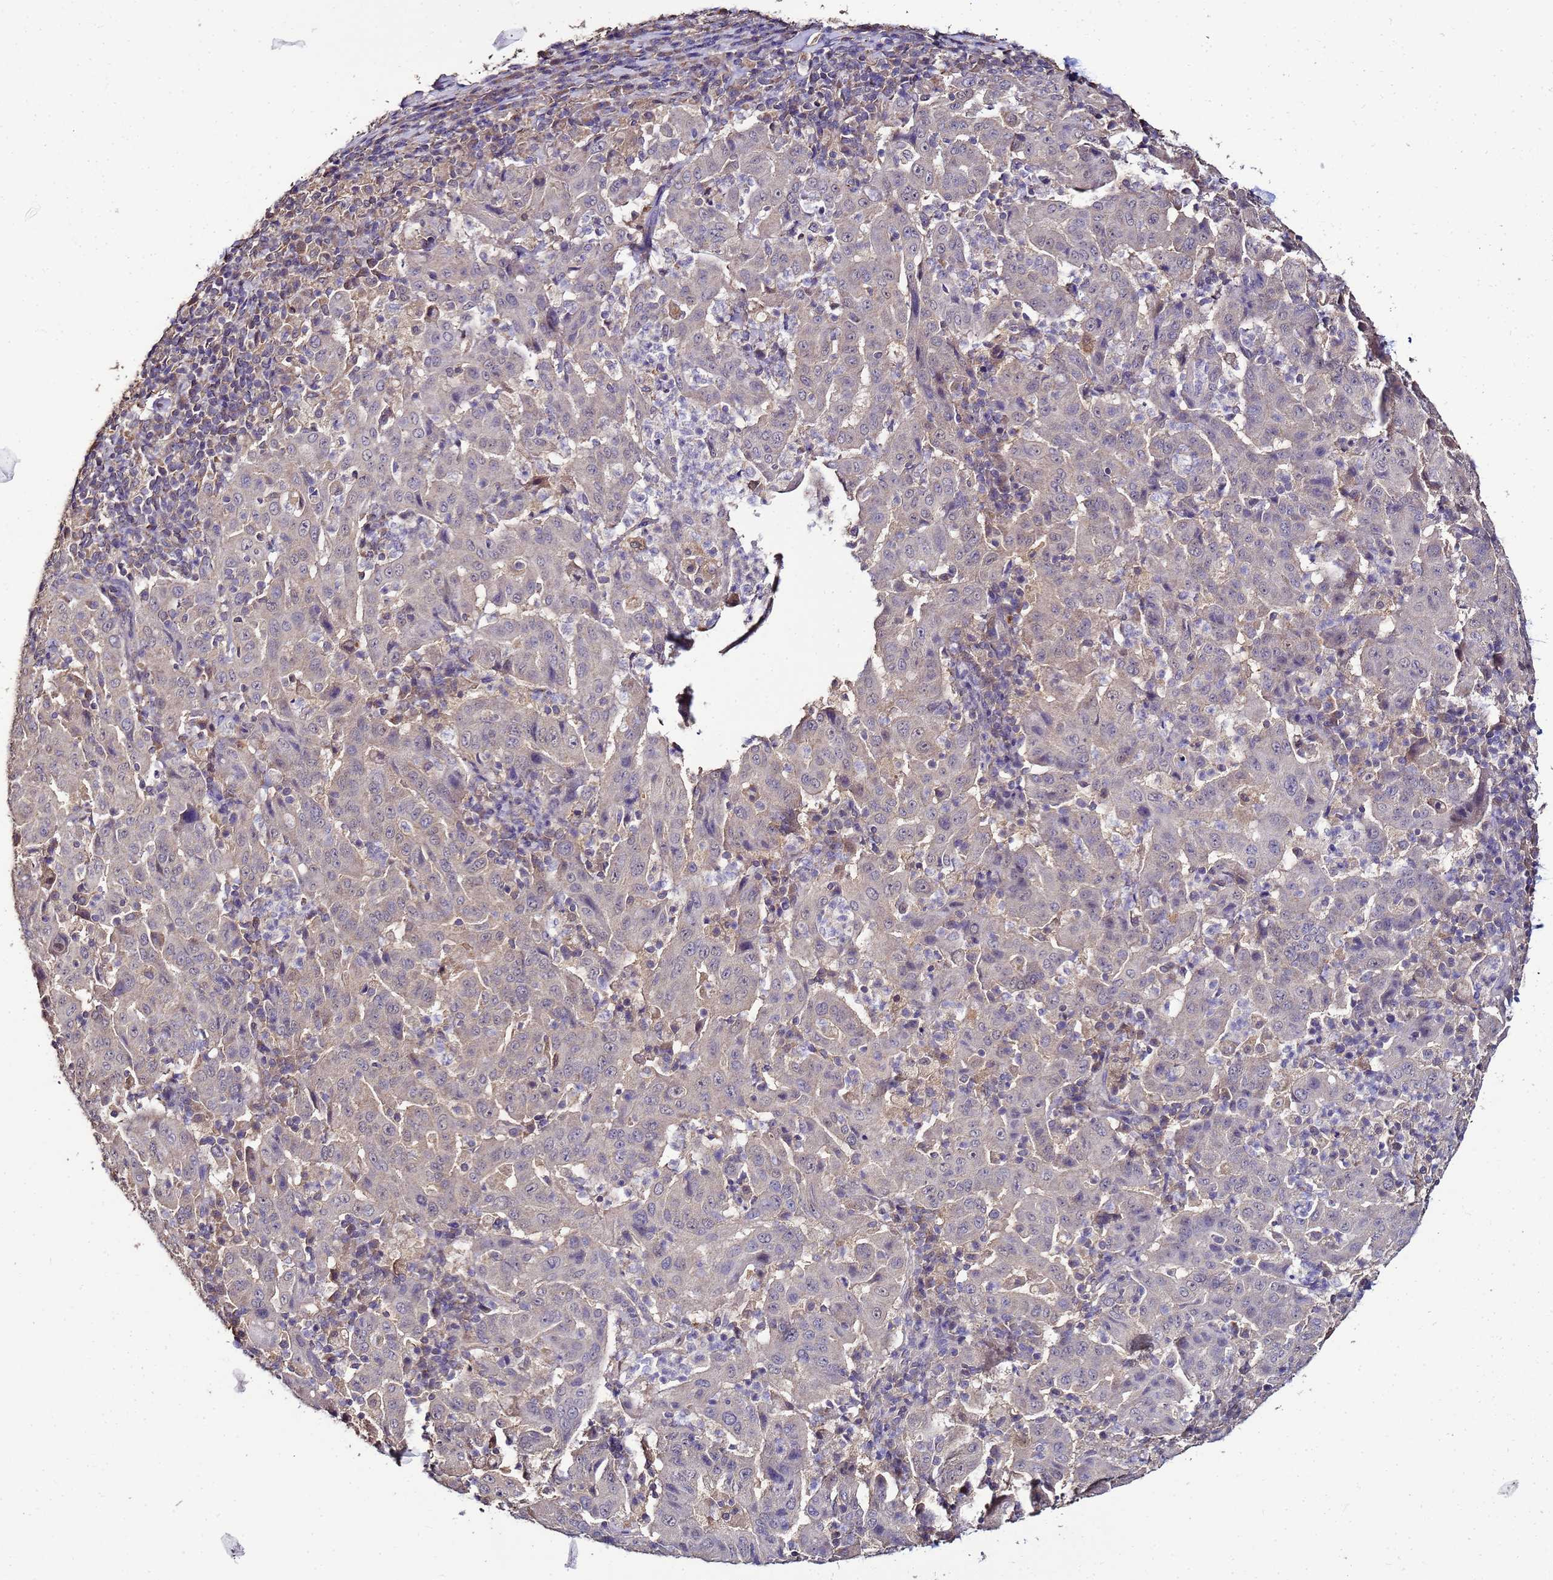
{"staining": {"intensity": "negative", "quantity": "none", "location": "none"}, "tissue": "pancreatic cancer", "cell_type": "Tumor cells", "image_type": "cancer", "snomed": [{"axis": "morphology", "description": "Adenocarcinoma, NOS"}, {"axis": "topography", "description": "Pancreas"}], "caption": "A histopathology image of pancreatic cancer stained for a protein displays no brown staining in tumor cells.", "gene": "ENOPH1", "patient": {"sex": "male", "age": 63}}